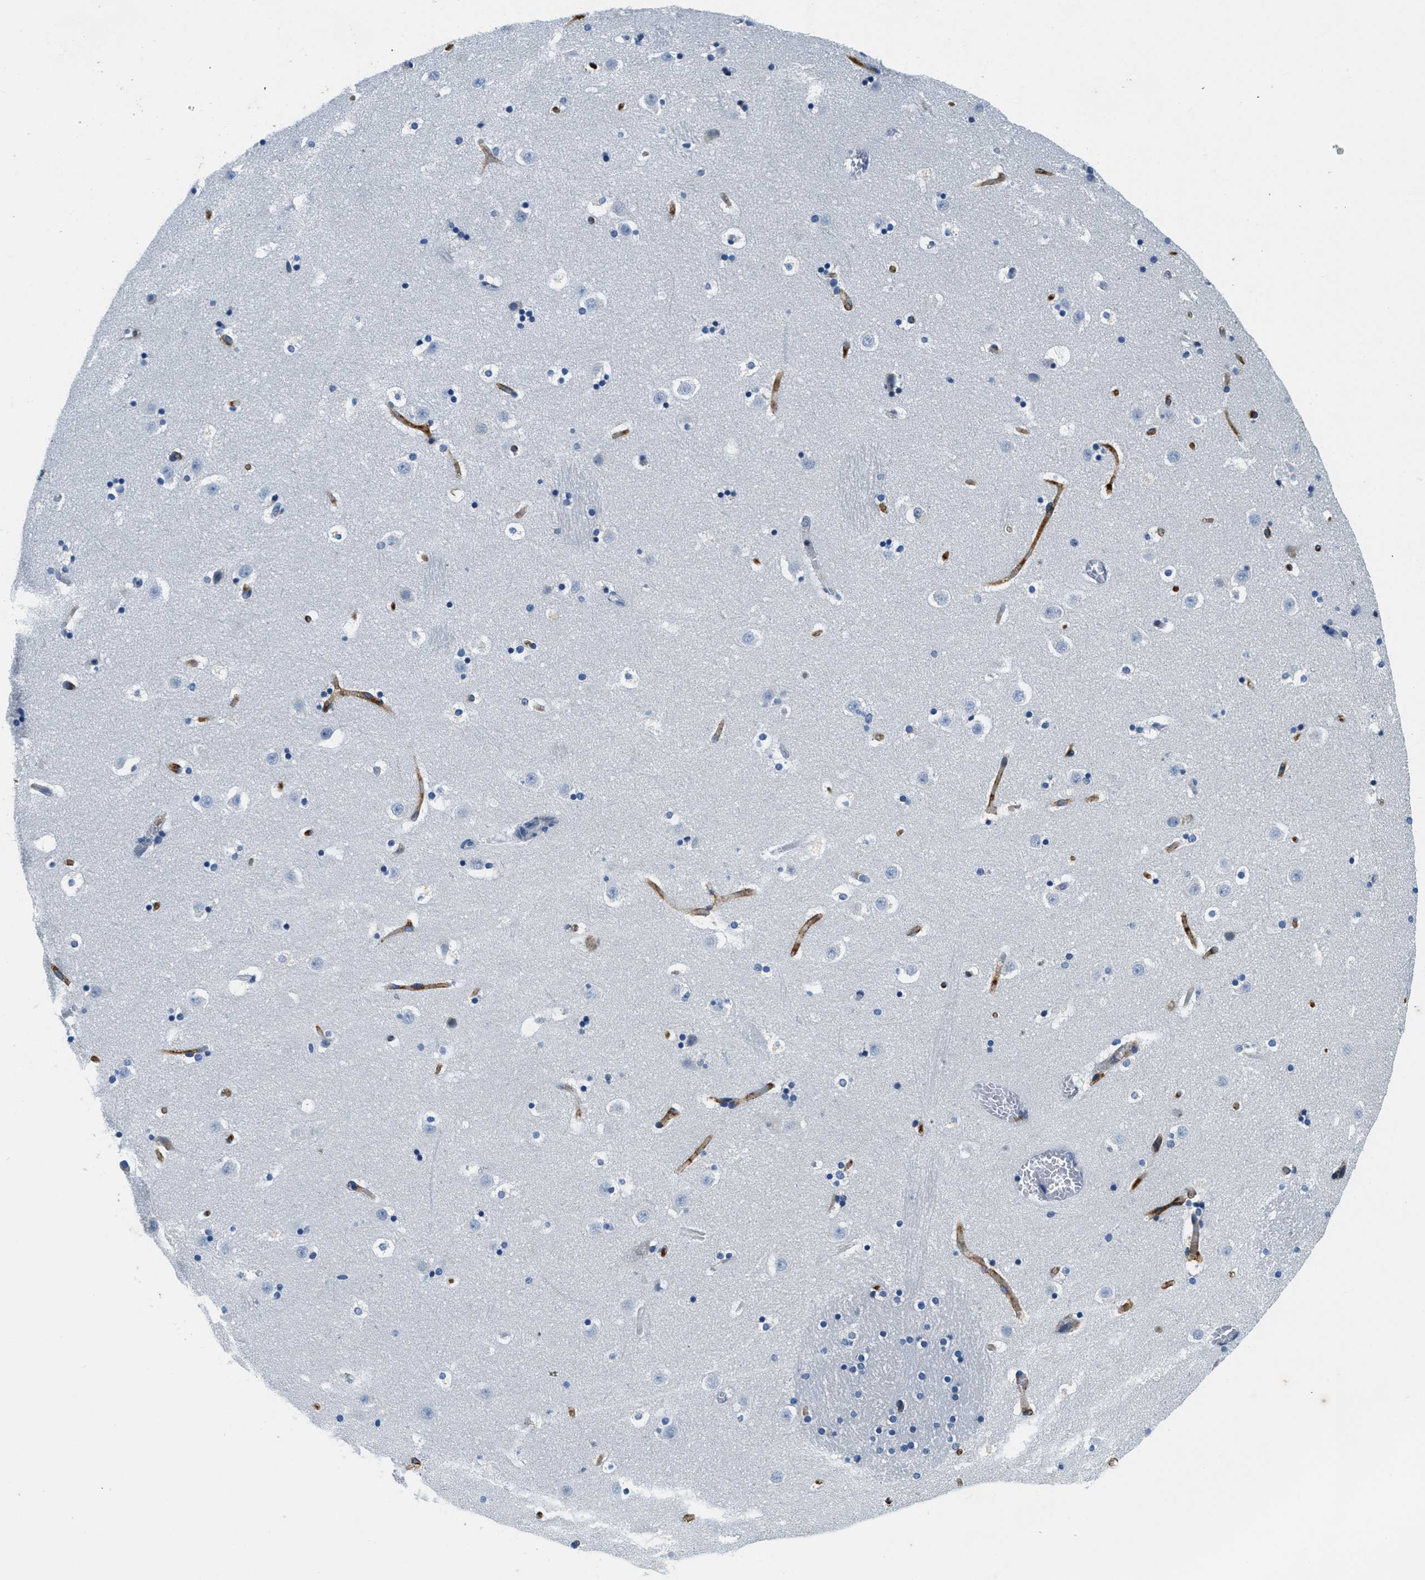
{"staining": {"intensity": "negative", "quantity": "none", "location": "none"}, "tissue": "caudate", "cell_type": "Glial cells", "image_type": "normal", "snomed": [{"axis": "morphology", "description": "Normal tissue, NOS"}, {"axis": "topography", "description": "Lateral ventricle wall"}], "caption": "This is a photomicrograph of IHC staining of benign caudate, which shows no staining in glial cells.", "gene": "CA4", "patient": {"sex": "male", "age": 45}}